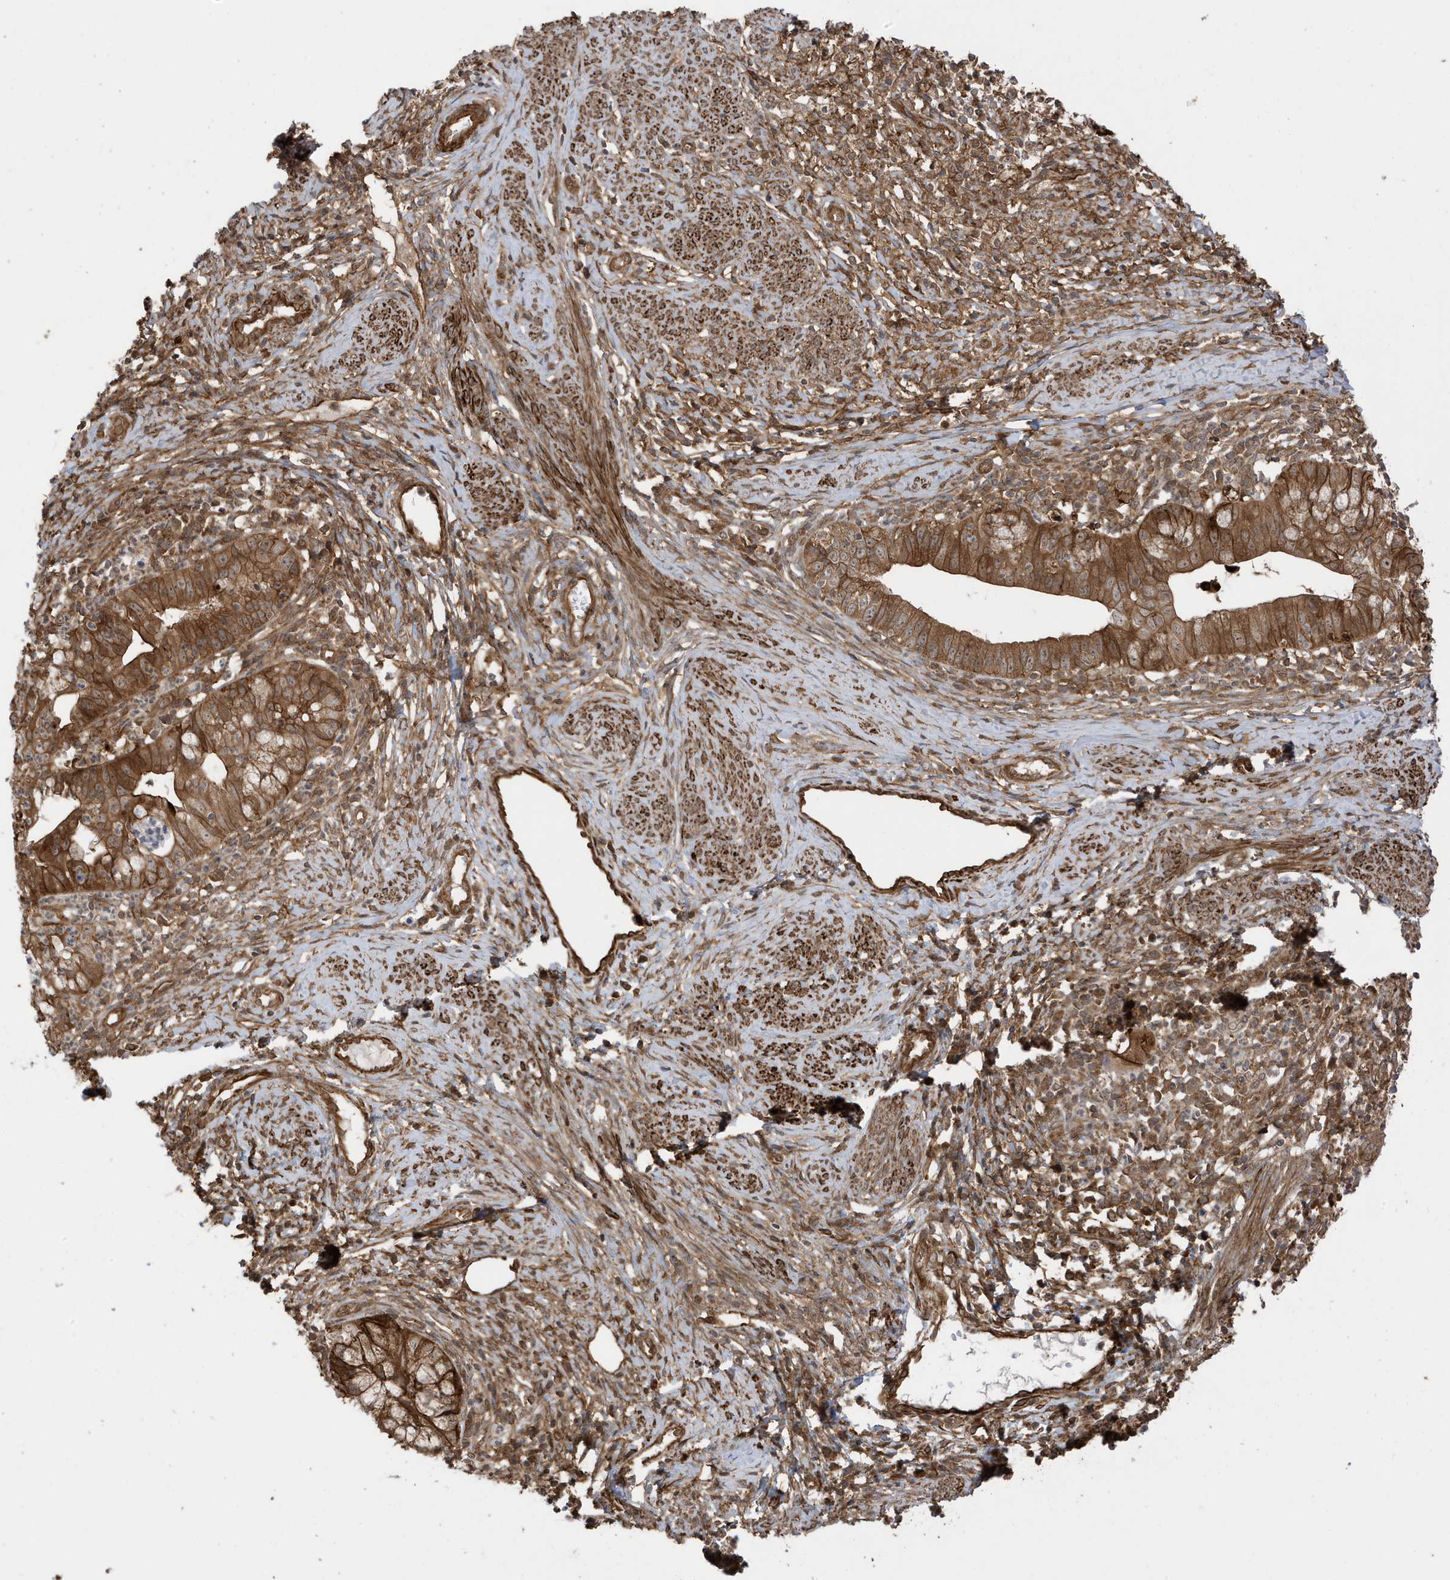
{"staining": {"intensity": "strong", "quantity": ">75%", "location": "cytoplasmic/membranous"}, "tissue": "cervical cancer", "cell_type": "Tumor cells", "image_type": "cancer", "snomed": [{"axis": "morphology", "description": "Adenocarcinoma, NOS"}, {"axis": "topography", "description": "Cervix"}], "caption": "Brown immunohistochemical staining in cervical adenocarcinoma reveals strong cytoplasmic/membranous expression in approximately >75% of tumor cells.", "gene": "CDC42EP3", "patient": {"sex": "female", "age": 36}}